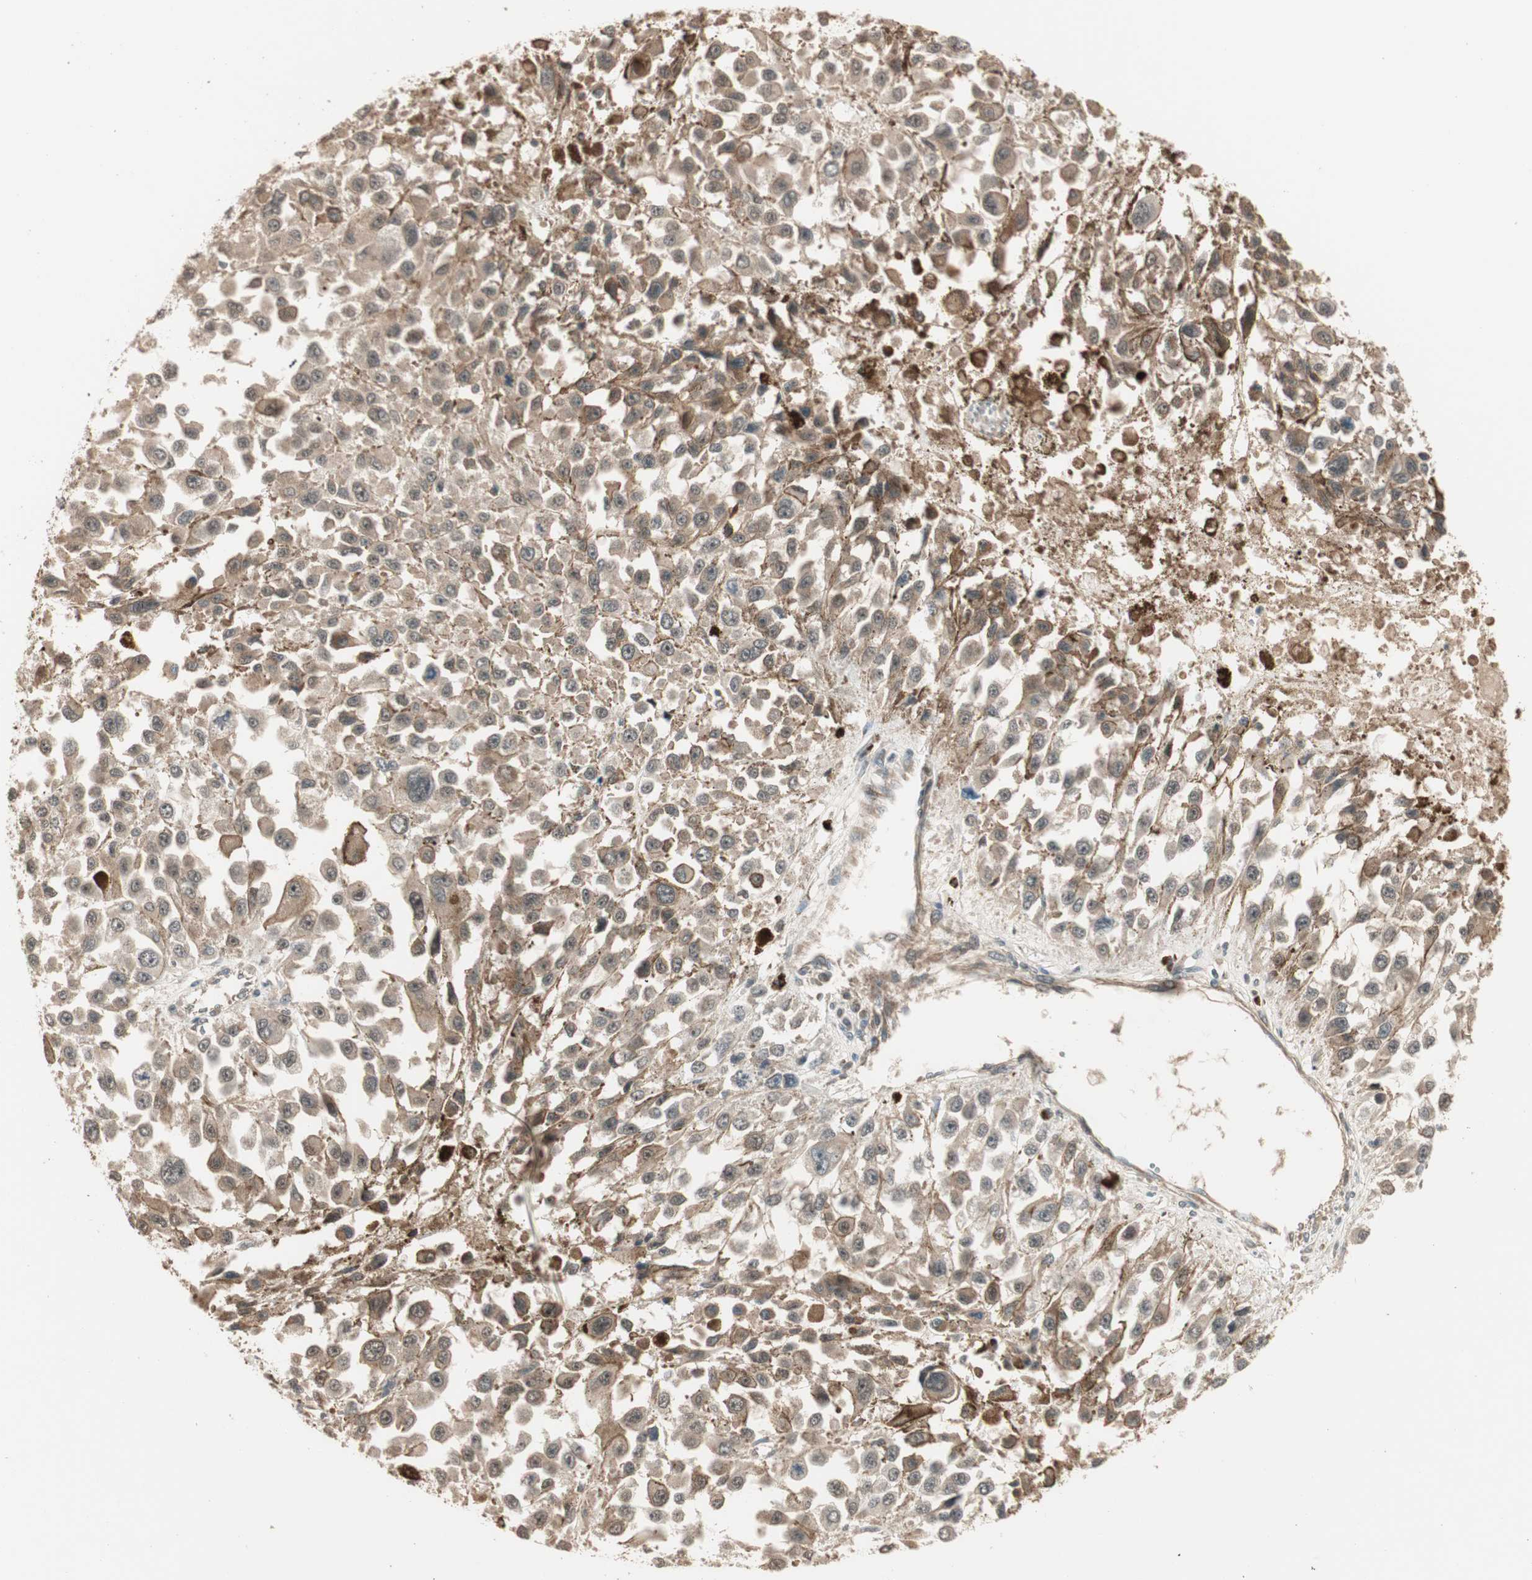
{"staining": {"intensity": "moderate", "quantity": "25%-75%", "location": "cytoplasmic/membranous"}, "tissue": "melanoma", "cell_type": "Tumor cells", "image_type": "cancer", "snomed": [{"axis": "morphology", "description": "Malignant melanoma, Metastatic site"}, {"axis": "topography", "description": "Lymph node"}], "caption": "This photomicrograph displays immunohistochemistry (IHC) staining of malignant melanoma (metastatic site), with medium moderate cytoplasmic/membranous staining in approximately 25%-75% of tumor cells.", "gene": "ZSCAN31", "patient": {"sex": "male", "age": 59}}